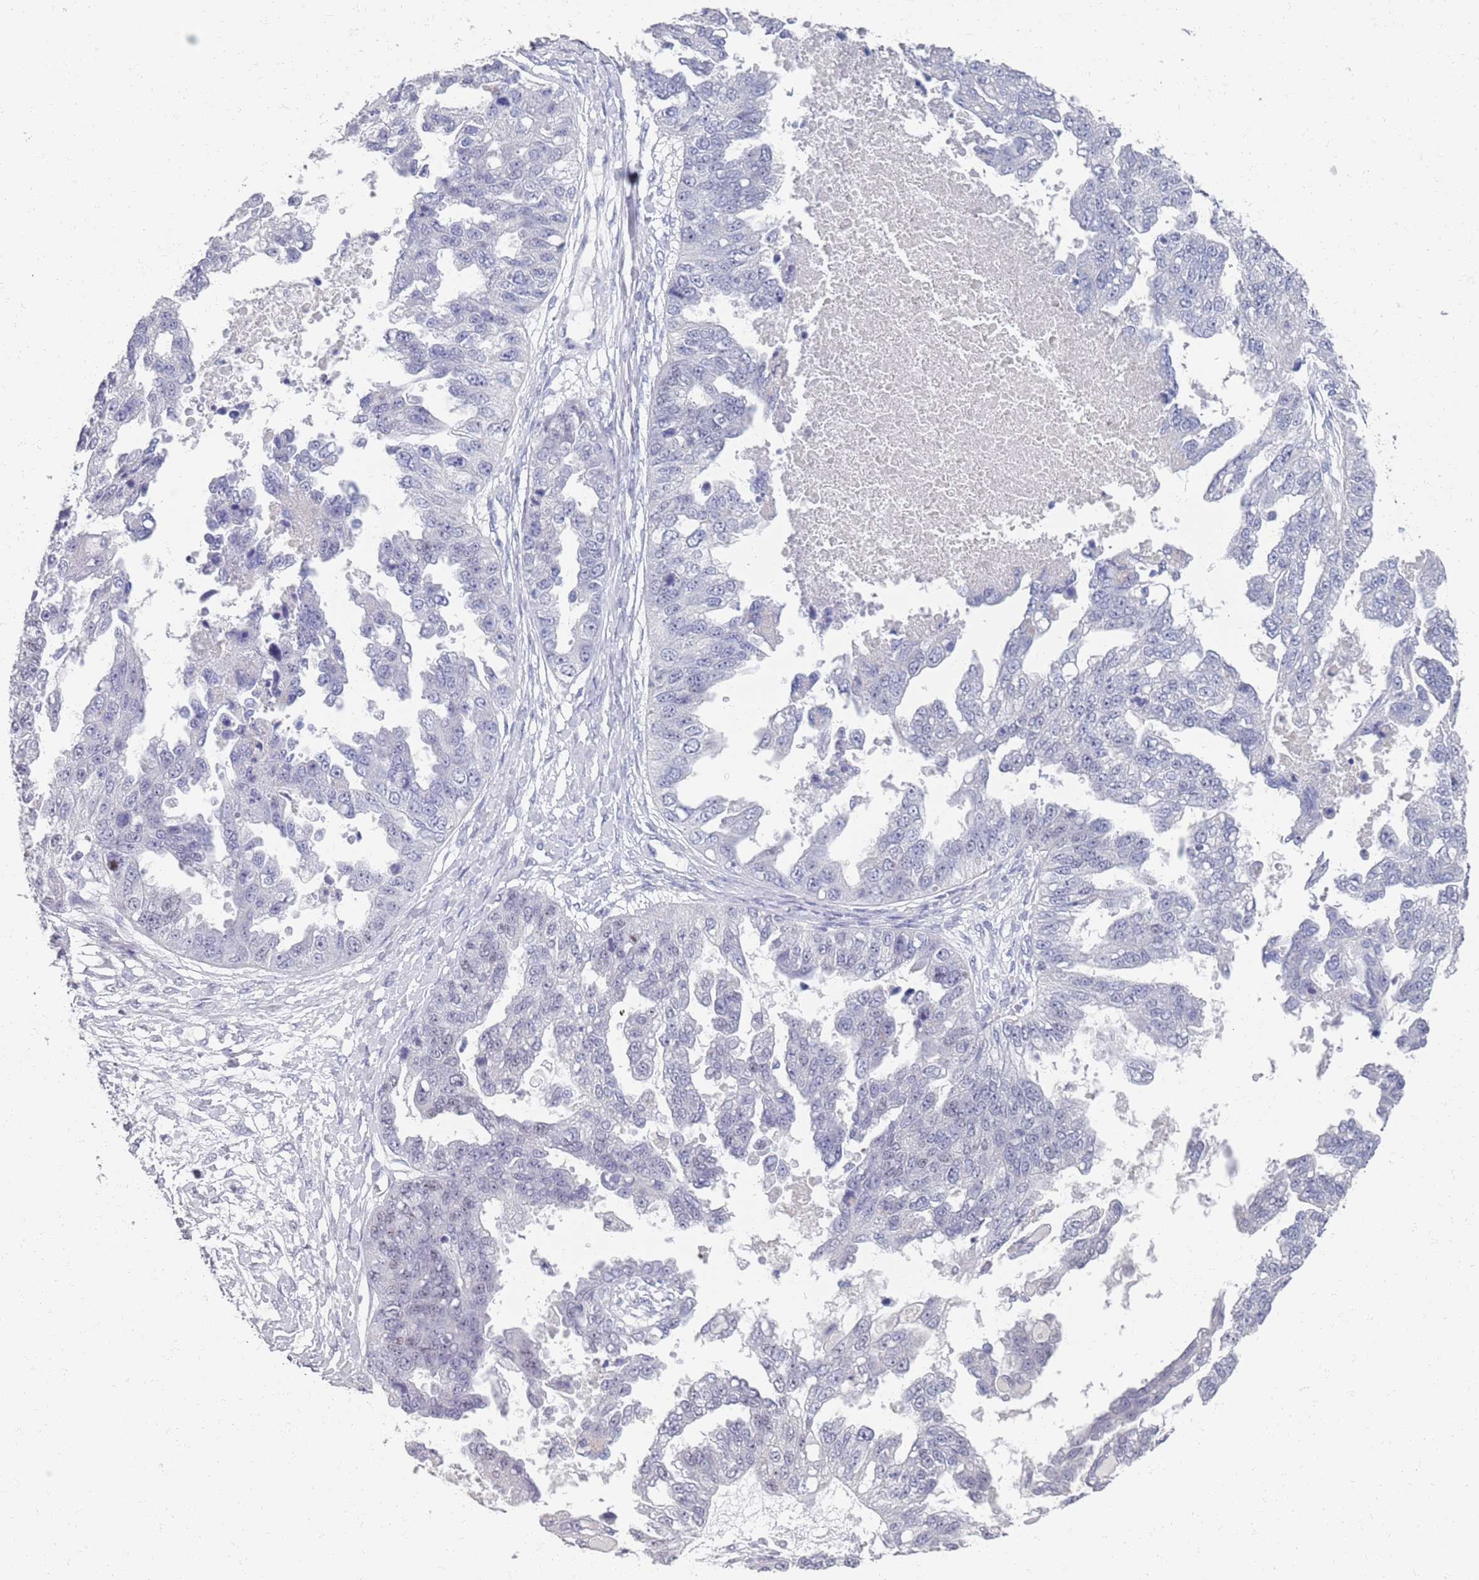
{"staining": {"intensity": "negative", "quantity": "none", "location": "none"}, "tissue": "ovarian cancer", "cell_type": "Tumor cells", "image_type": "cancer", "snomed": [{"axis": "morphology", "description": "Cystadenocarcinoma, serous, NOS"}, {"axis": "topography", "description": "Ovary"}], "caption": "Ovarian cancer stained for a protein using immunohistochemistry reveals no positivity tumor cells.", "gene": "SAMD1", "patient": {"sex": "female", "age": 58}}